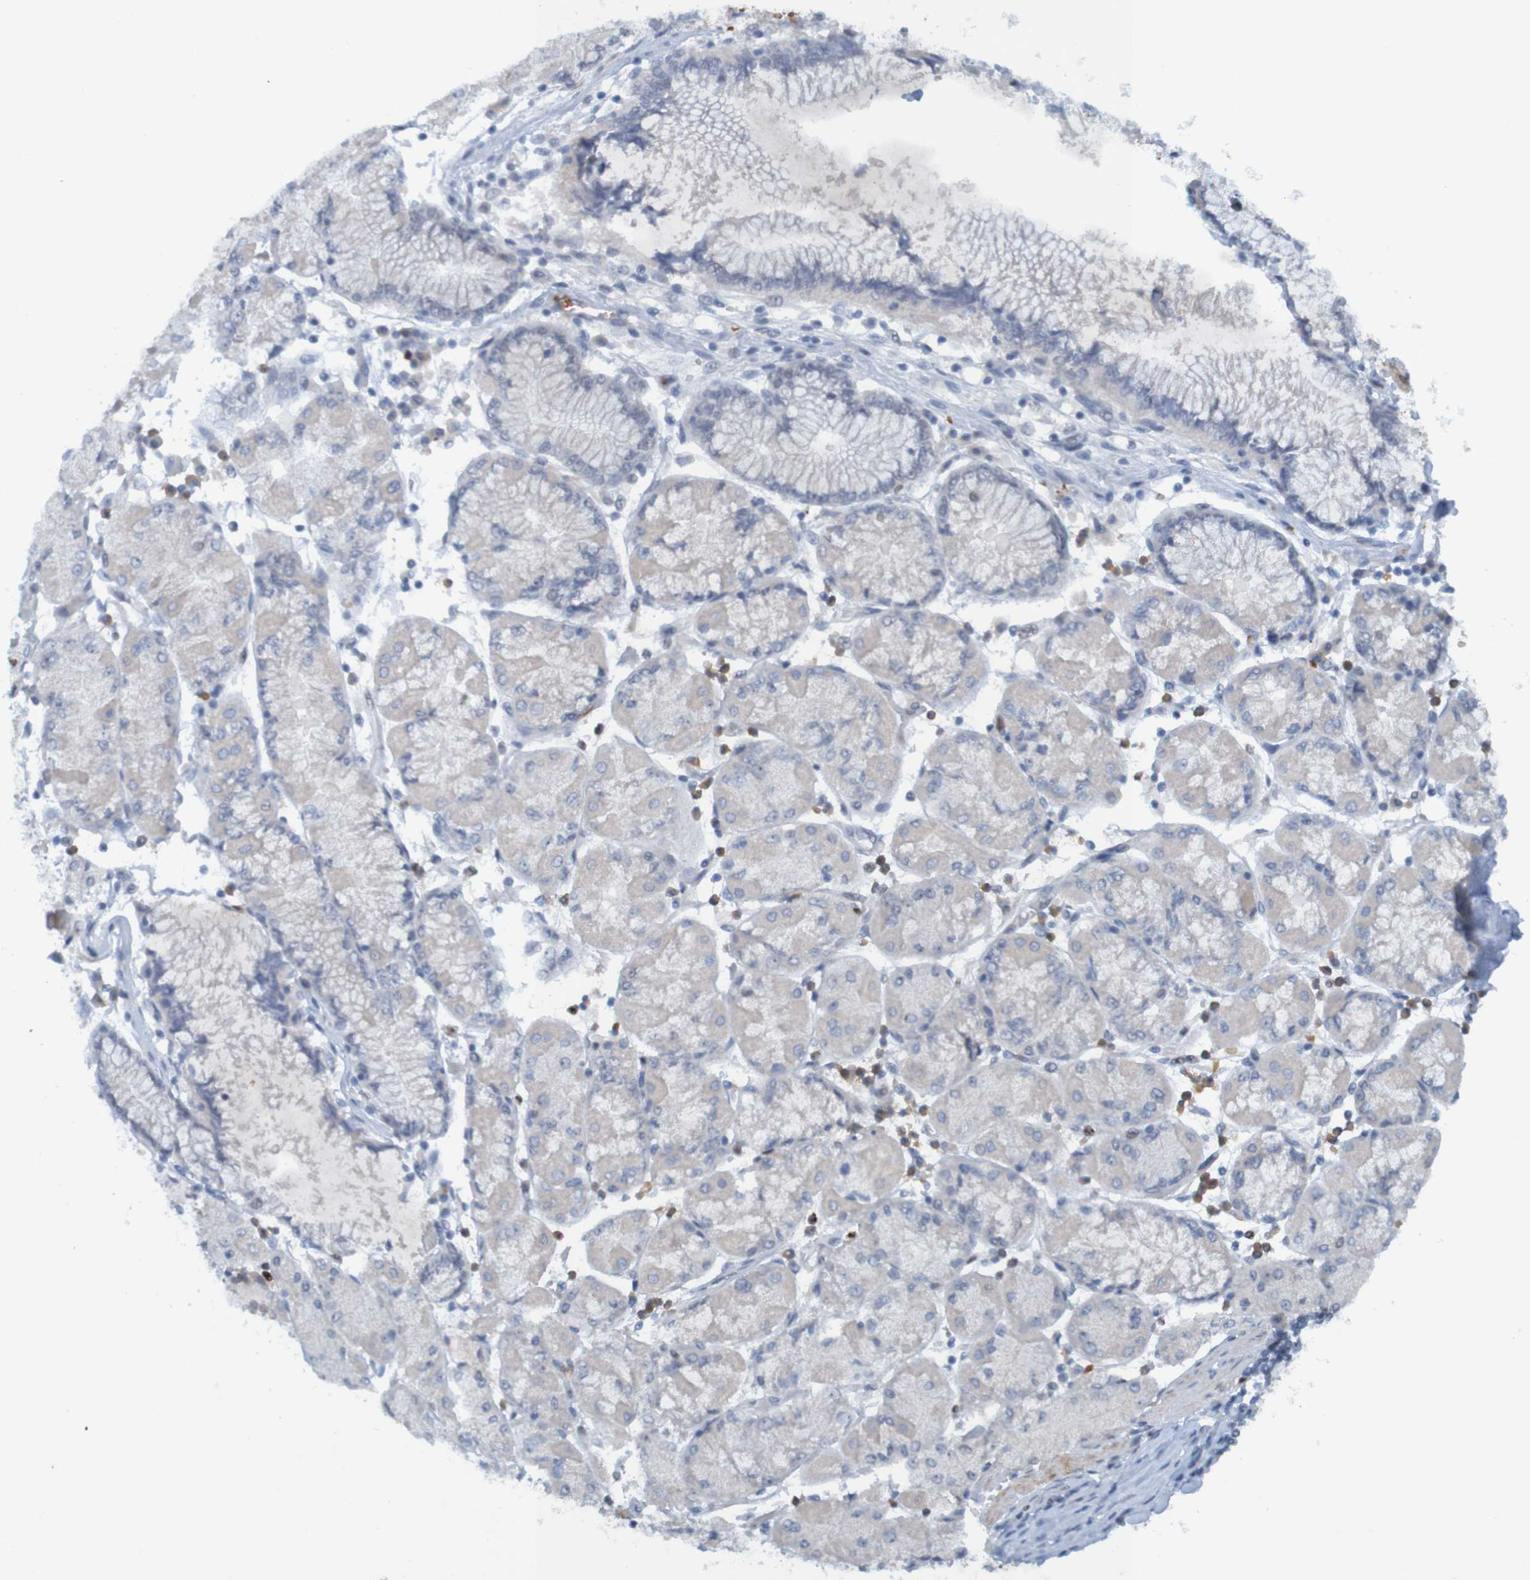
{"staining": {"intensity": "negative", "quantity": "none", "location": "none"}, "tissue": "stomach cancer", "cell_type": "Tumor cells", "image_type": "cancer", "snomed": [{"axis": "morphology", "description": "Normal tissue, NOS"}, {"axis": "morphology", "description": "Adenocarcinoma, NOS"}, {"axis": "topography", "description": "Stomach, upper"}, {"axis": "topography", "description": "Stomach"}], "caption": "Protein analysis of adenocarcinoma (stomach) demonstrates no significant positivity in tumor cells. Nuclei are stained in blue.", "gene": "USP36", "patient": {"sex": "male", "age": 59}}